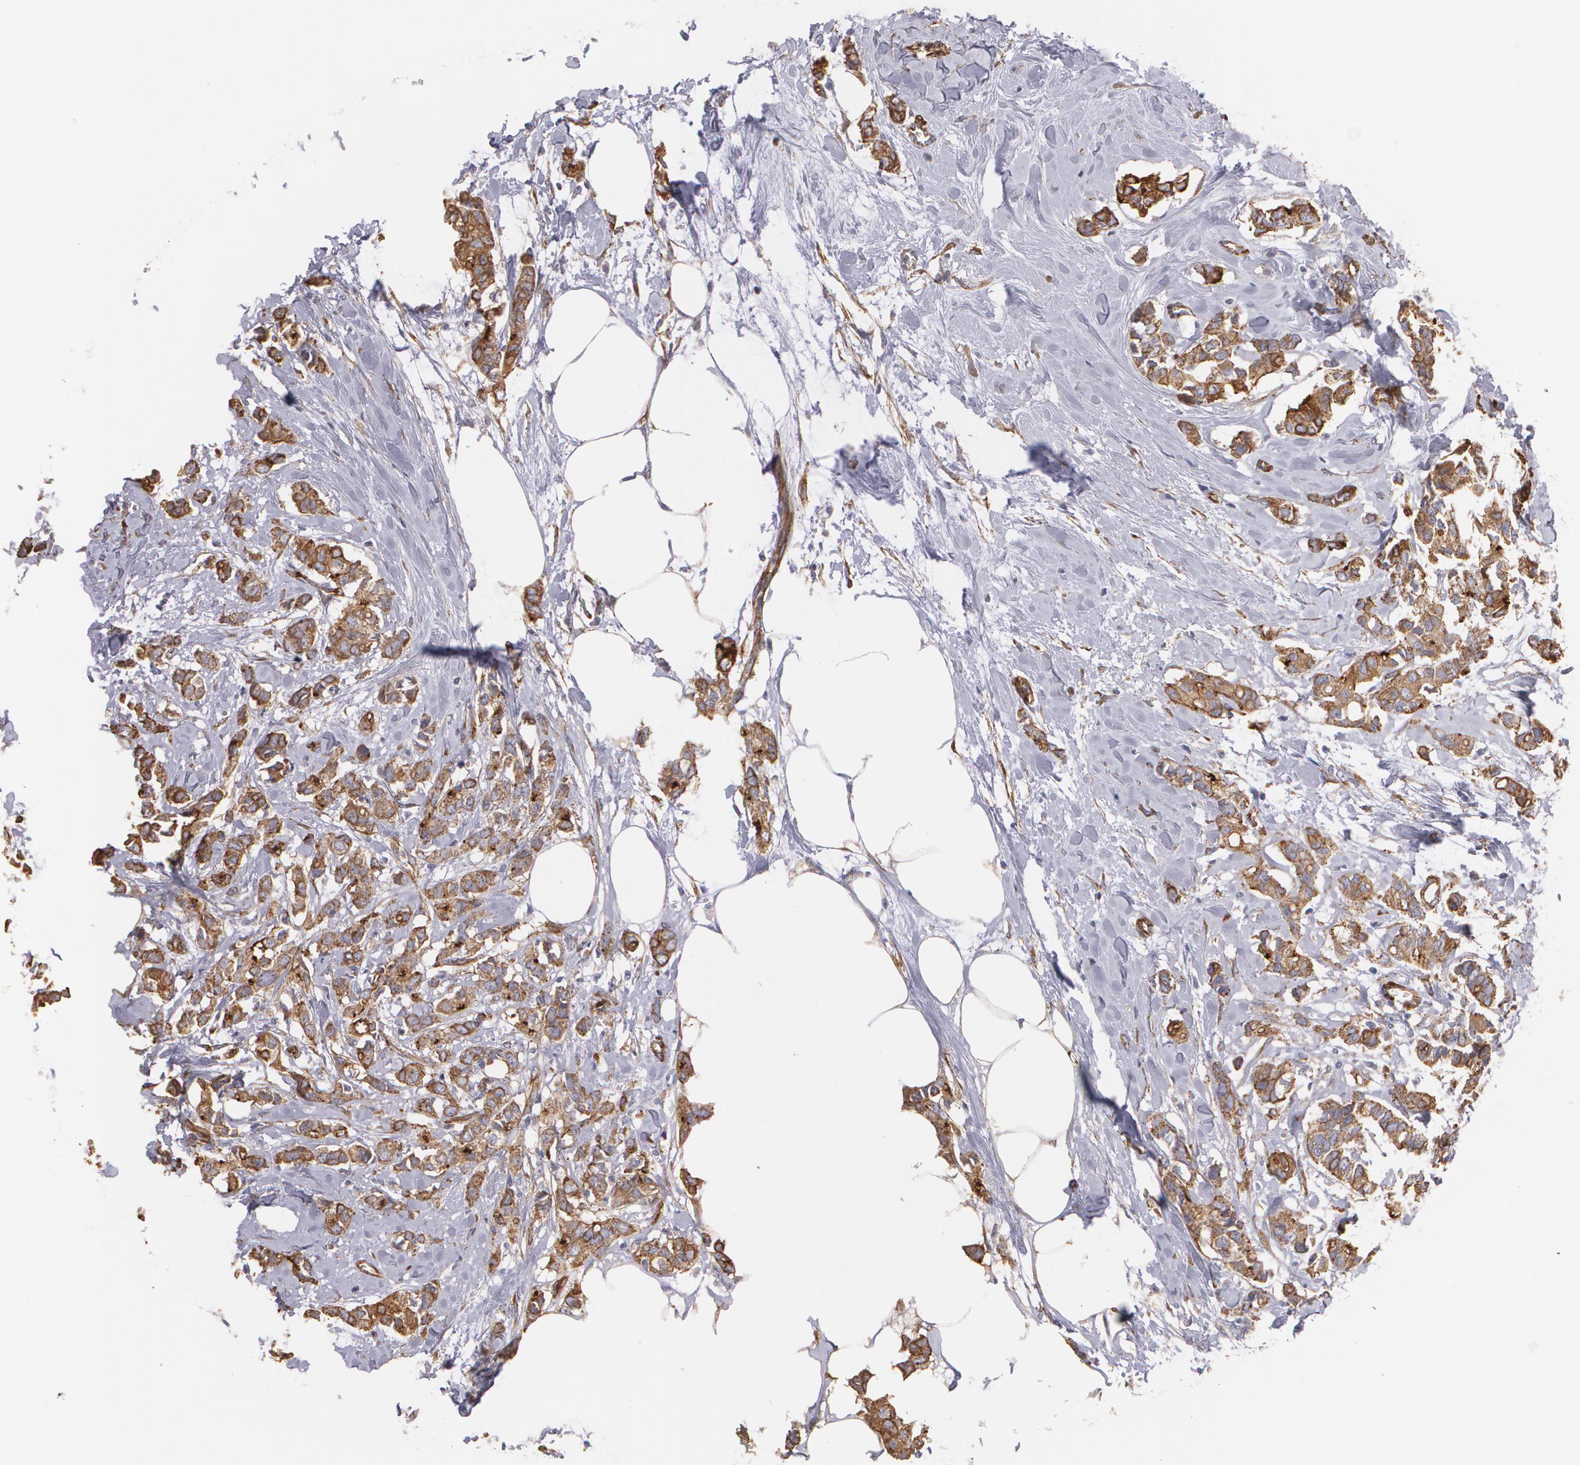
{"staining": {"intensity": "strong", "quantity": ">75%", "location": "cytoplasmic/membranous"}, "tissue": "breast cancer", "cell_type": "Tumor cells", "image_type": "cancer", "snomed": [{"axis": "morphology", "description": "Duct carcinoma"}, {"axis": "topography", "description": "Breast"}], "caption": "An immunohistochemistry (IHC) image of tumor tissue is shown. Protein staining in brown shows strong cytoplasmic/membranous positivity in invasive ductal carcinoma (breast) within tumor cells.", "gene": "TJP1", "patient": {"sex": "female", "age": 84}}